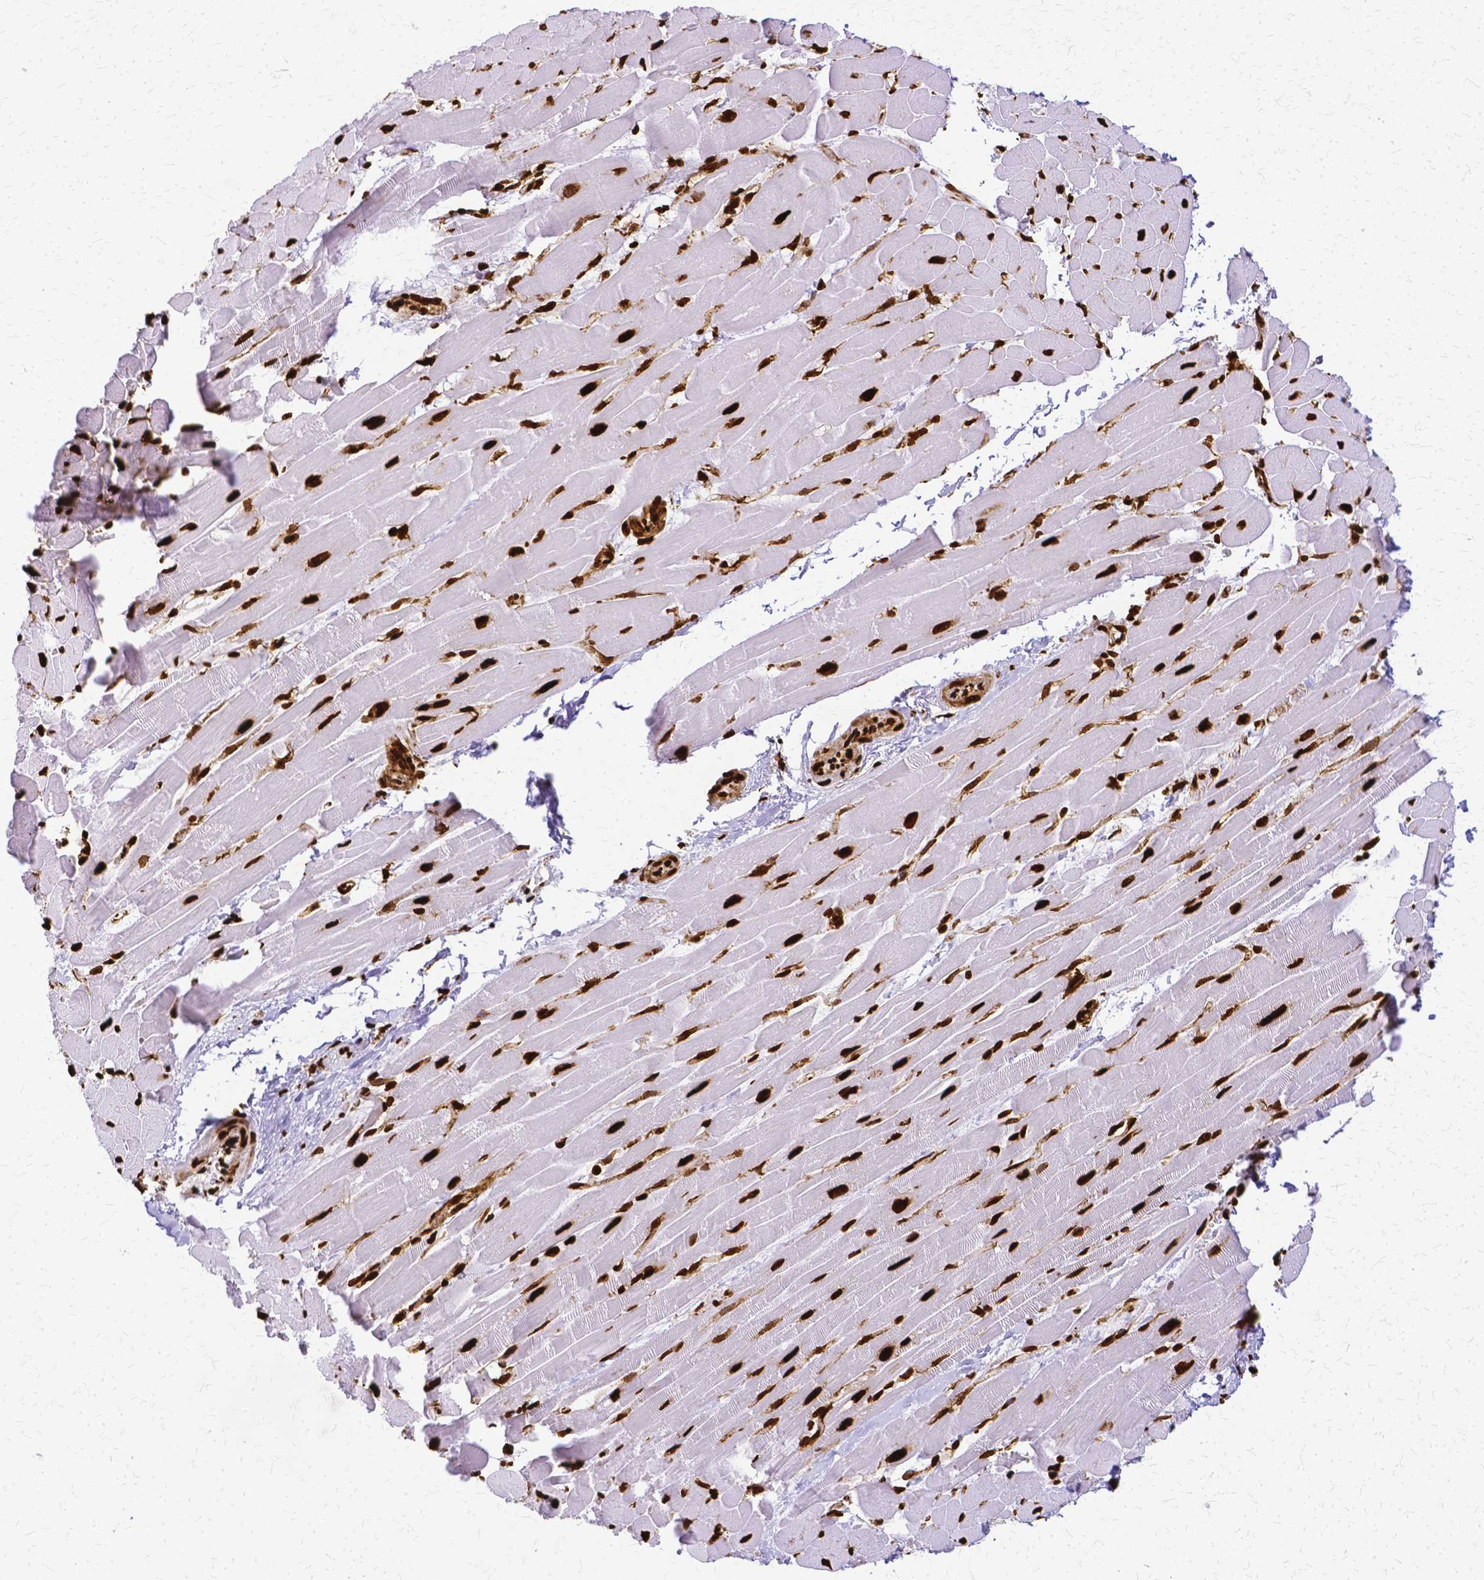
{"staining": {"intensity": "strong", "quantity": ">75%", "location": "nuclear"}, "tissue": "heart muscle", "cell_type": "Cardiomyocytes", "image_type": "normal", "snomed": [{"axis": "morphology", "description": "Normal tissue, NOS"}, {"axis": "topography", "description": "Heart"}], "caption": "IHC of benign human heart muscle displays high levels of strong nuclear expression in about >75% of cardiomyocytes. (IHC, brightfield microscopy, high magnification).", "gene": "SFPQ", "patient": {"sex": "male", "age": 37}}